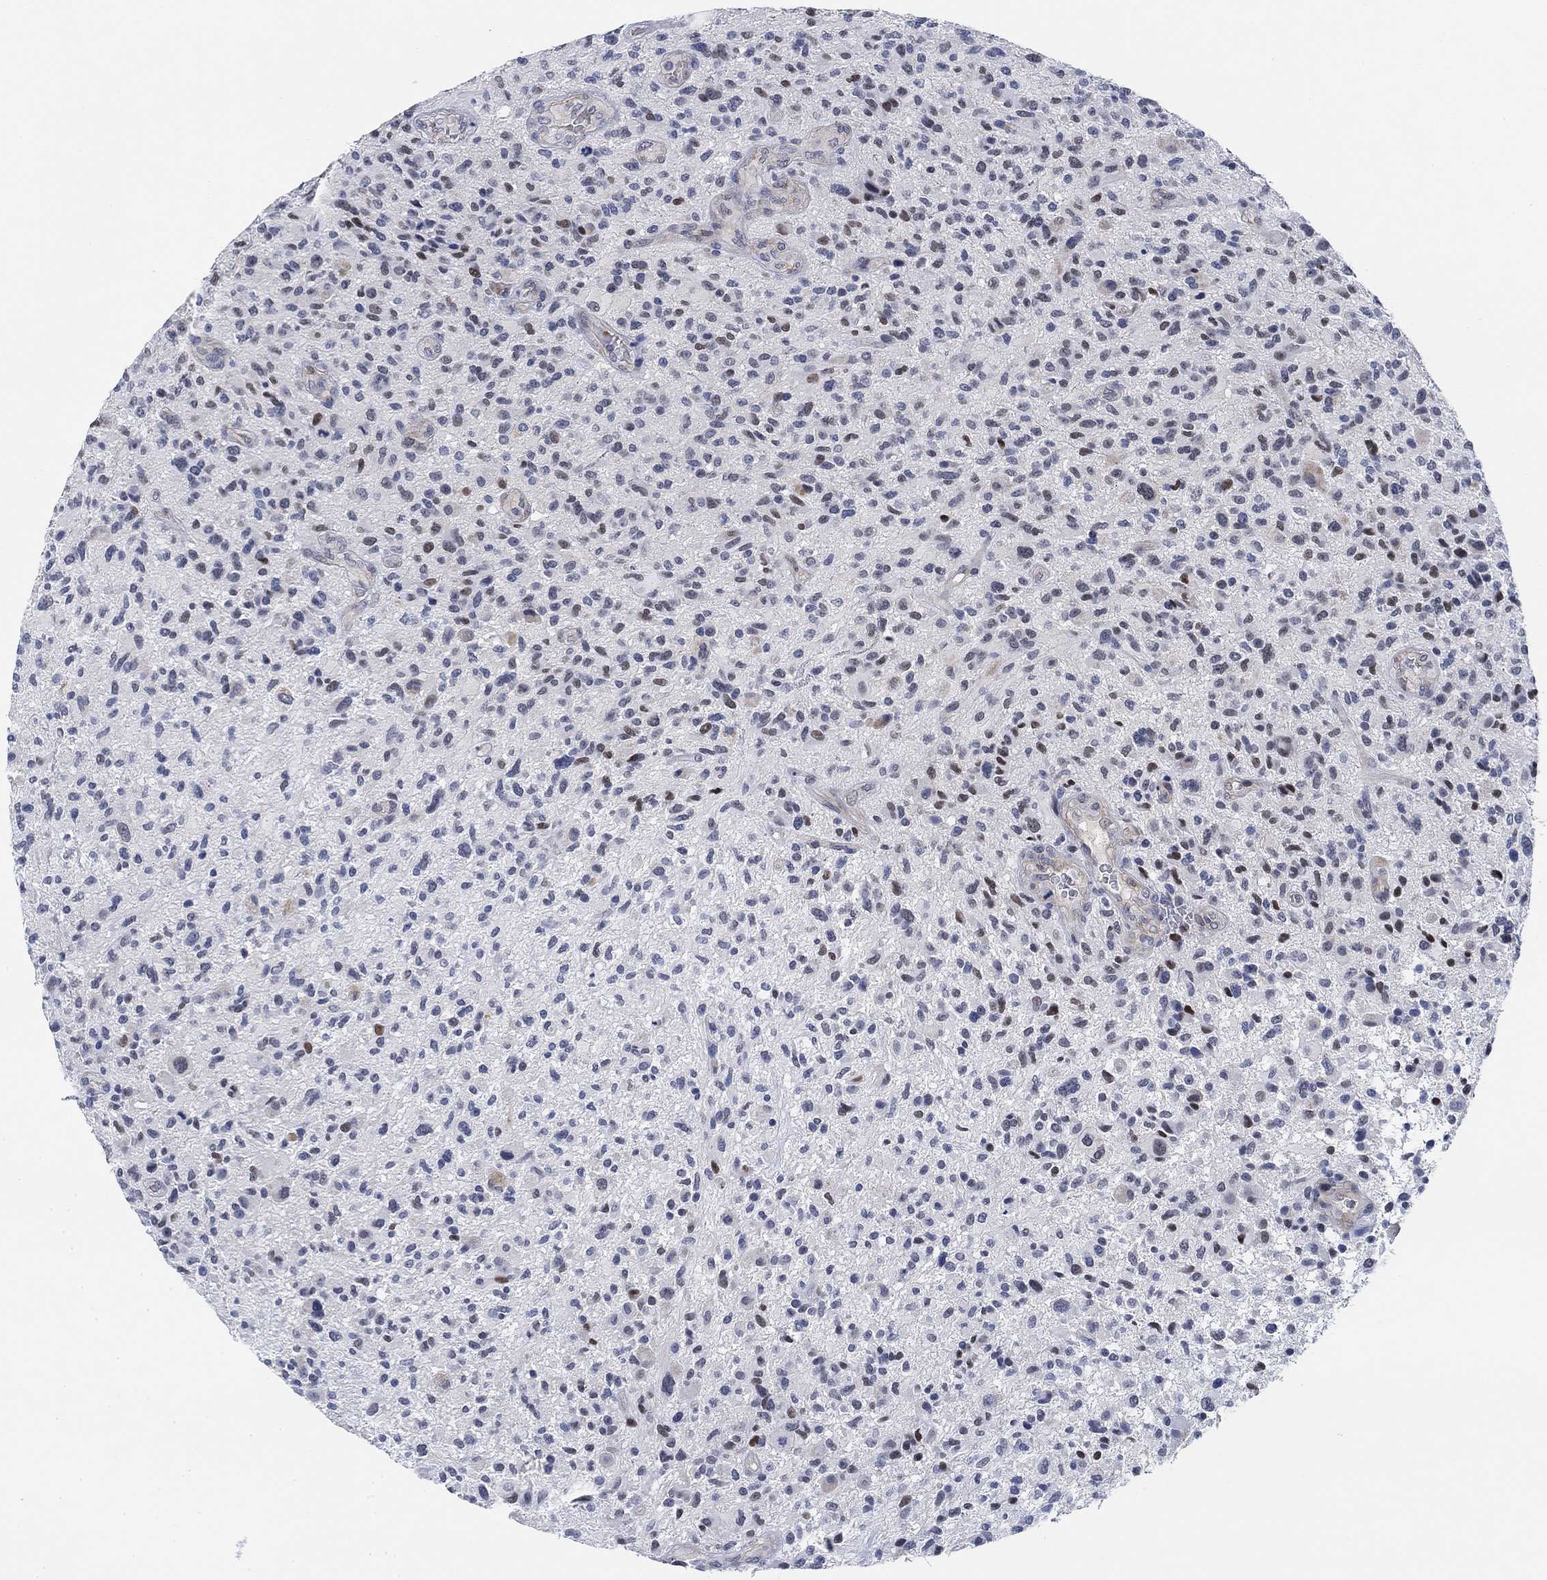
{"staining": {"intensity": "moderate", "quantity": "<25%", "location": "nuclear"}, "tissue": "glioma", "cell_type": "Tumor cells", "image_type": "cancer", "snomed": [{"axis": "morphology", "description": "Glioma, malignant, High grade"}, {"axis": "topography", "description": "Brain"}], "caption": "Brown immunohistochemical staining in human glioma displays moderate nuclear positivity in about <25% of tumor cells.", "gene": "PAX6", "patient": {"sex": "male", "age": 47}}